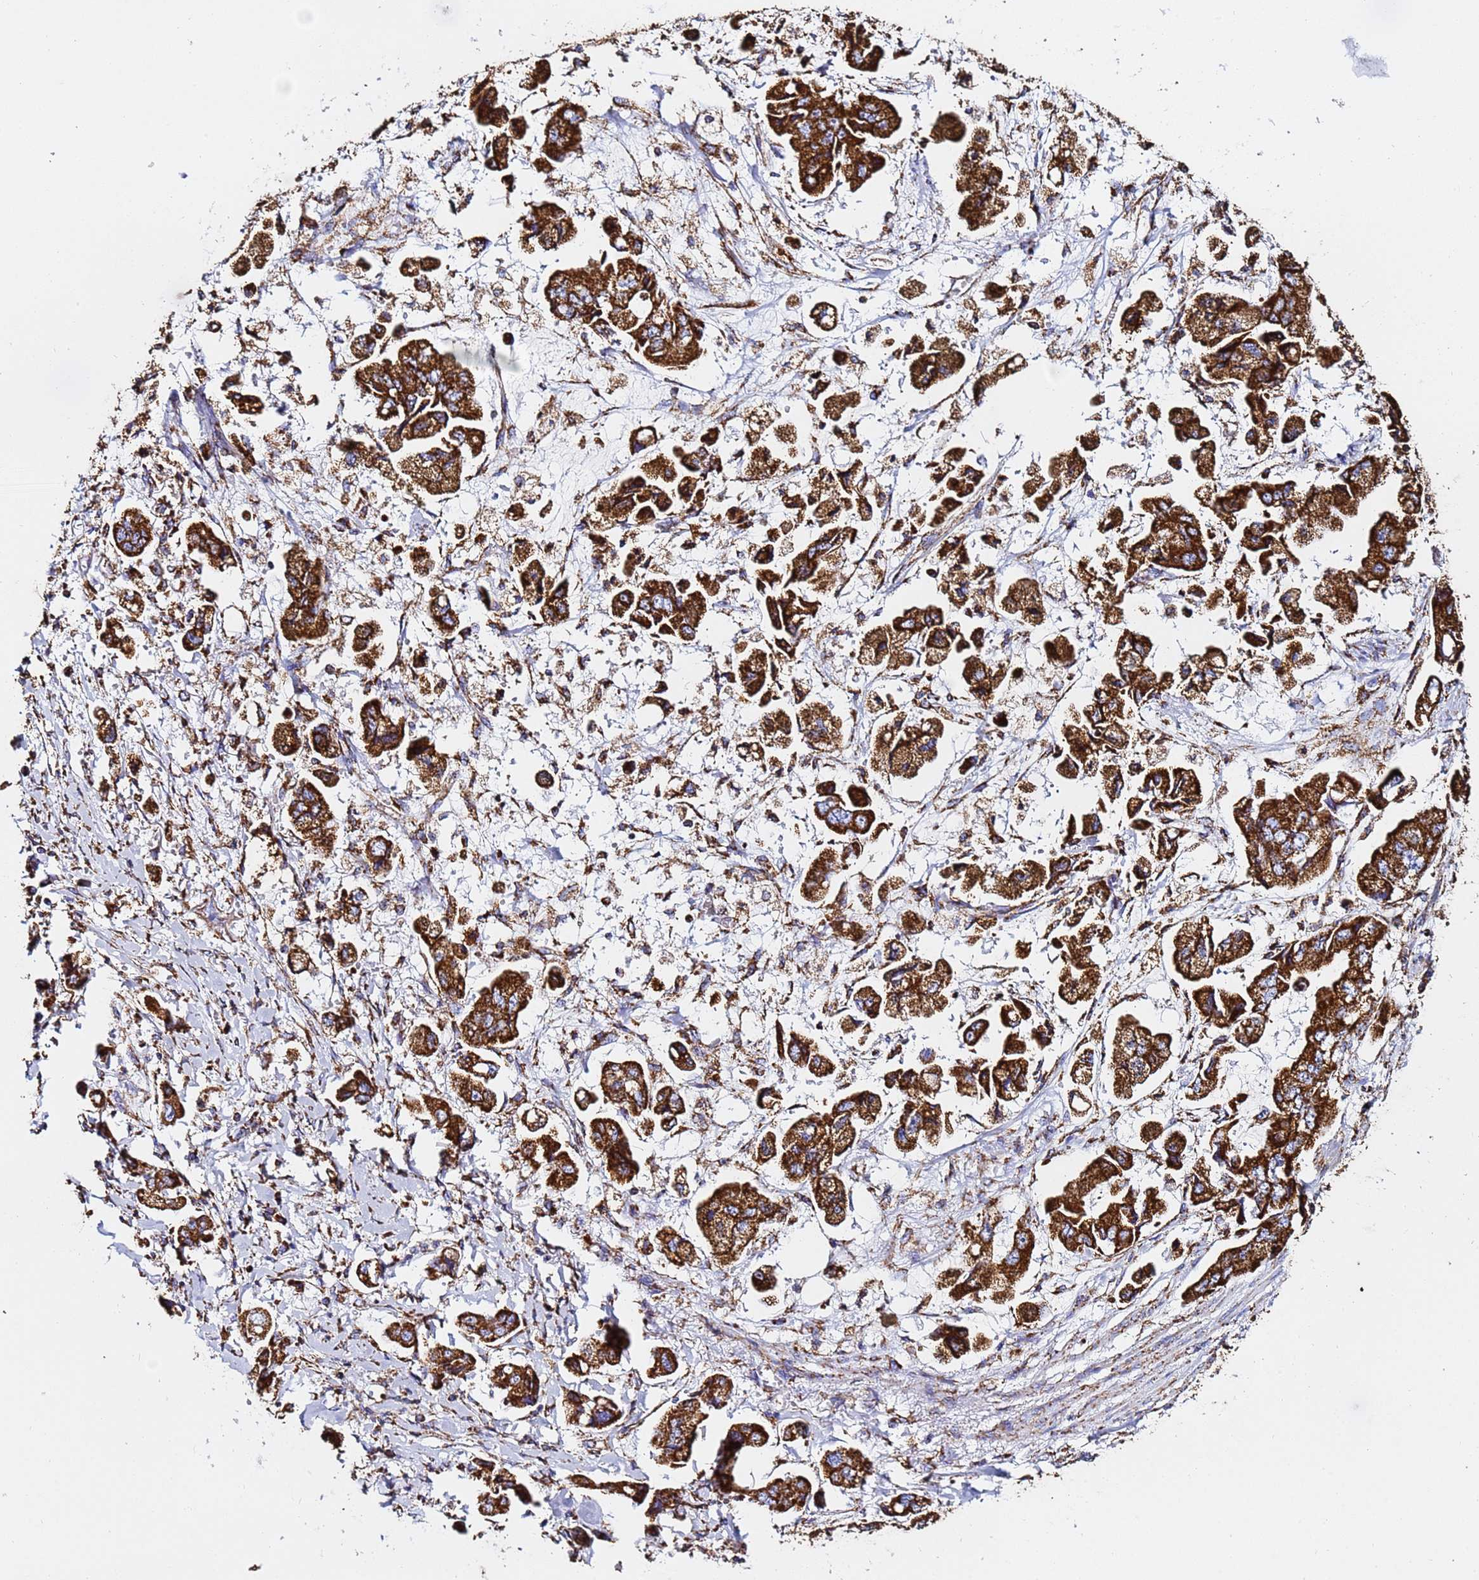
{"staining": {"intensity": "strong", "quantity": ">75%", "location": "cytoplasmic/membranous"}, "tissue": "stomach cancer", "cell_type": "Tumor cells", "image_type": "cancer", "snomed": [{"axis": "morphology", "description": "Adenocarcinoma, NOS"}, {"axis": "topography", "description": "Stomach"}], "caption": "The micrograph shows a brown stain indicating the presence of a protein in the cytoplasmic/membranous of tumor cells in stomach cancer.", "gene": "PHB2", "patient": {"sex": "male", "age": 62}}